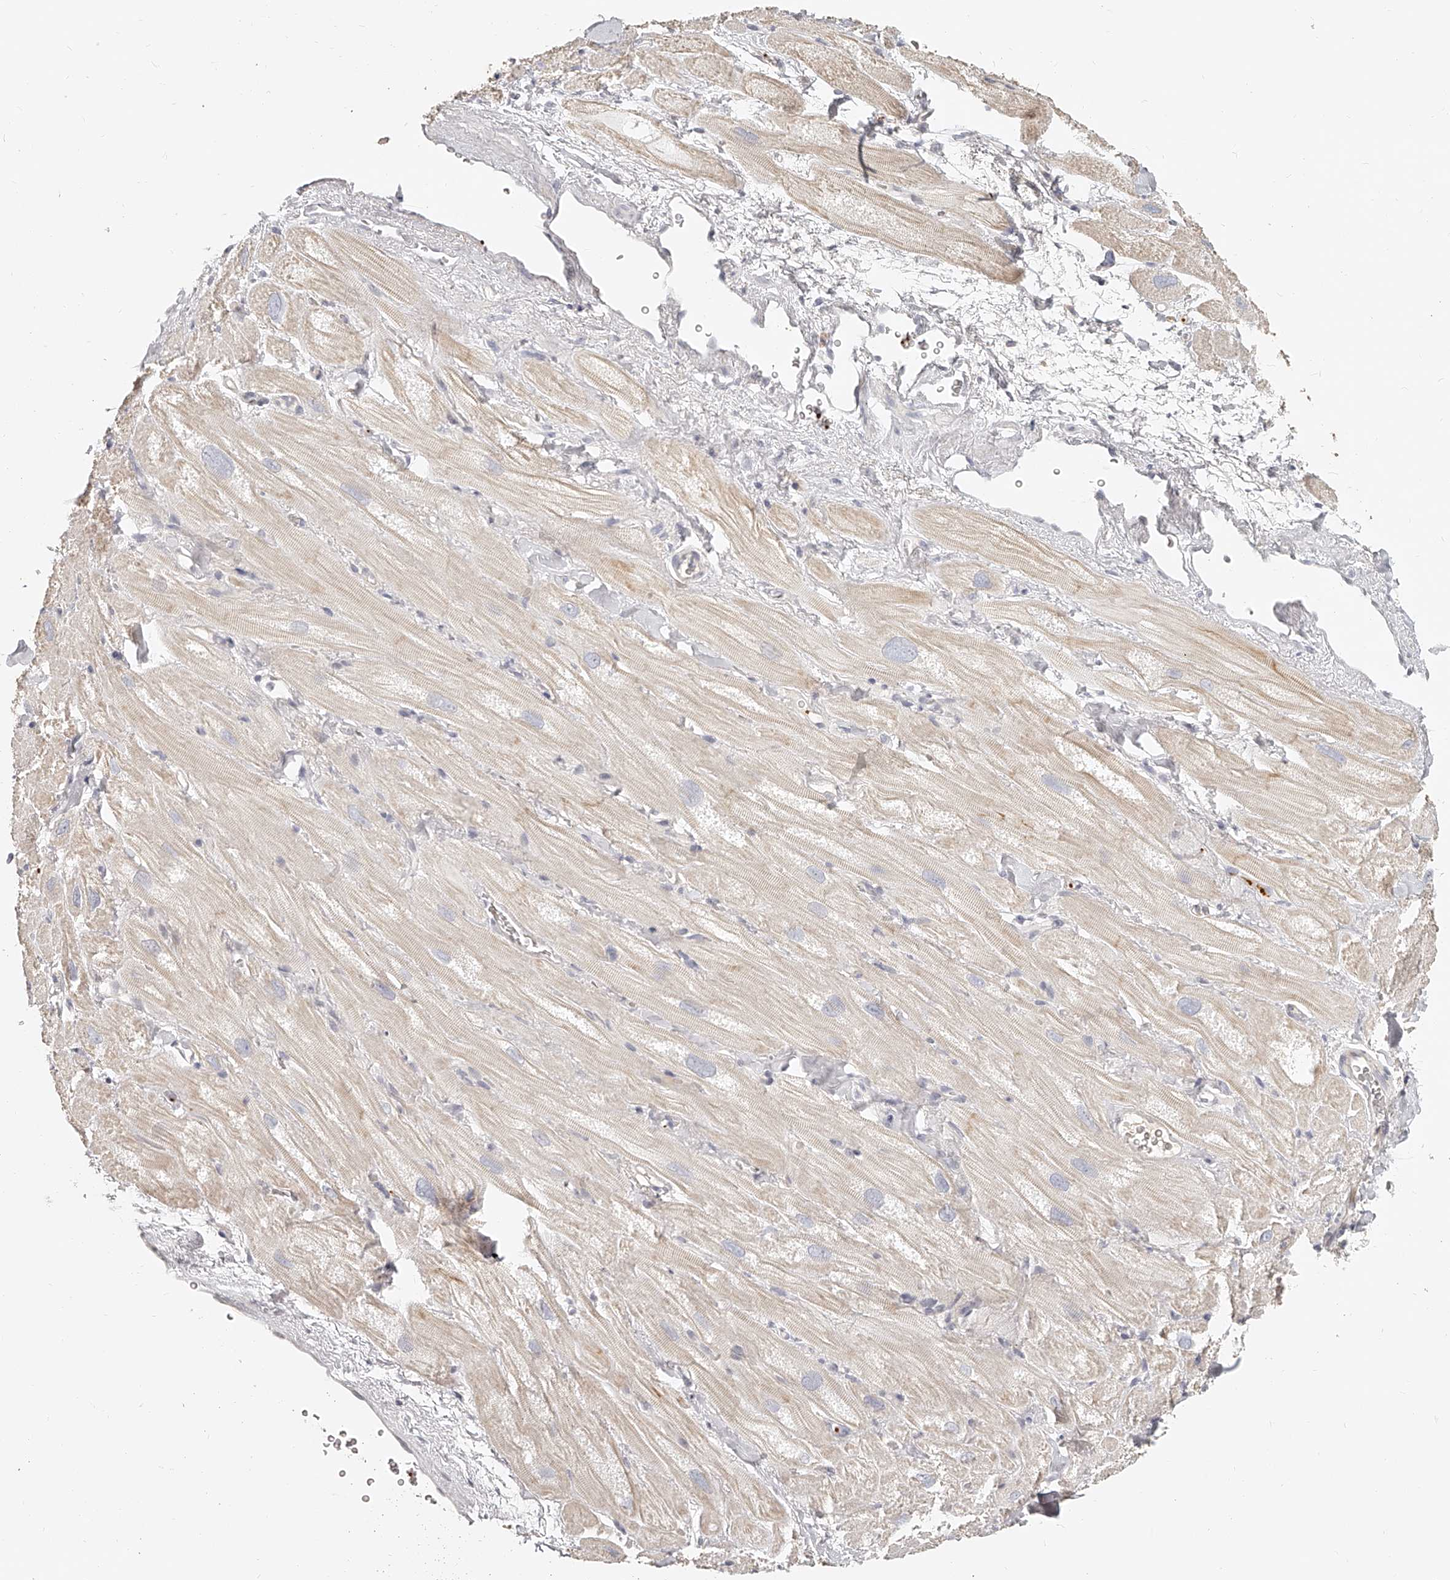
{"staining": {"intensity": "weak", "quantity": "25%-75%", "location": "cytoplasmic/membranous"}, "tissue": "heart muscle", "cell_type": "Cardiomyocytes", "image_type": "normal", "snomed": [{"axis": "morphology", "description": "Normal tissue, NOS"}, {"axis": "topography", "description": "Heart"}], "caption": "Protein staining by IHC exhibits weak cytoplasmic/membranous expression in approximately 25%-75% of cardiomyocytes in unremarkable heart muscle.", "gene": "ITGB3", "patient": {"sex": "male", "age": 49}}